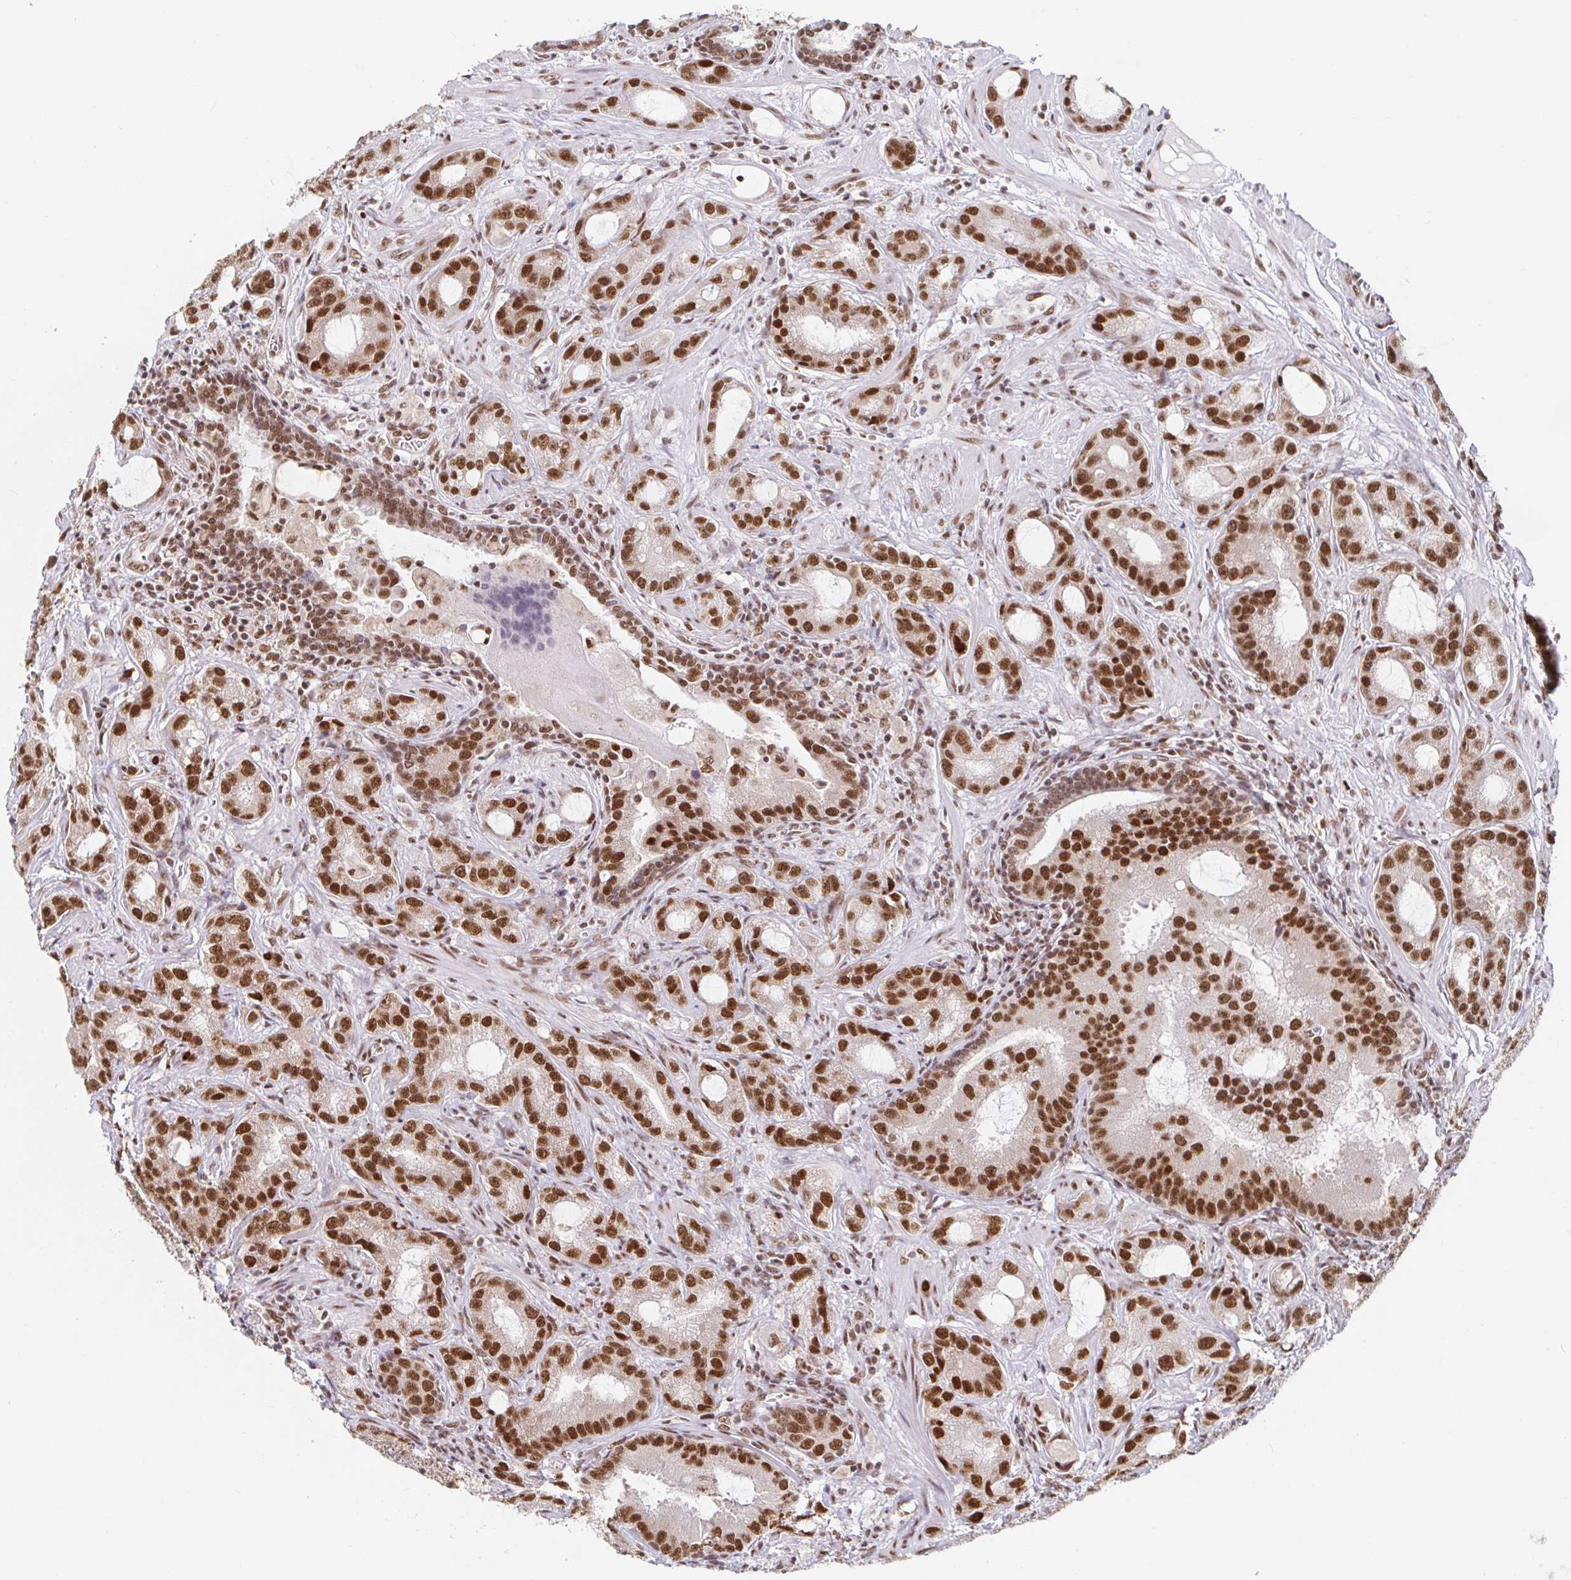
{"staining": {"intensity": "moderate", "quantity": ">75%", "location": "nuclear"}, "tissue": "prostate cancer", "cell_type": "Tumor cells", "image_type": "cancer", "snomed": [{"axis": "morphology", "description": "Adenocarcinoma, High grade"}, {"axis": "topography", "description": "Prostate"}], "caption": "A medium amount of moderate nuclear expression is identified in about >75% of tumor cells in prostate adenocarcinoma (high-grade) tissue. The protein of interest is stained brown, and the nuclei are stained in blue (DAB IHC with brightfield microscopy, high magnification).", "gene": "RBMX", "patient": {"sex": "male", "age": 65}}